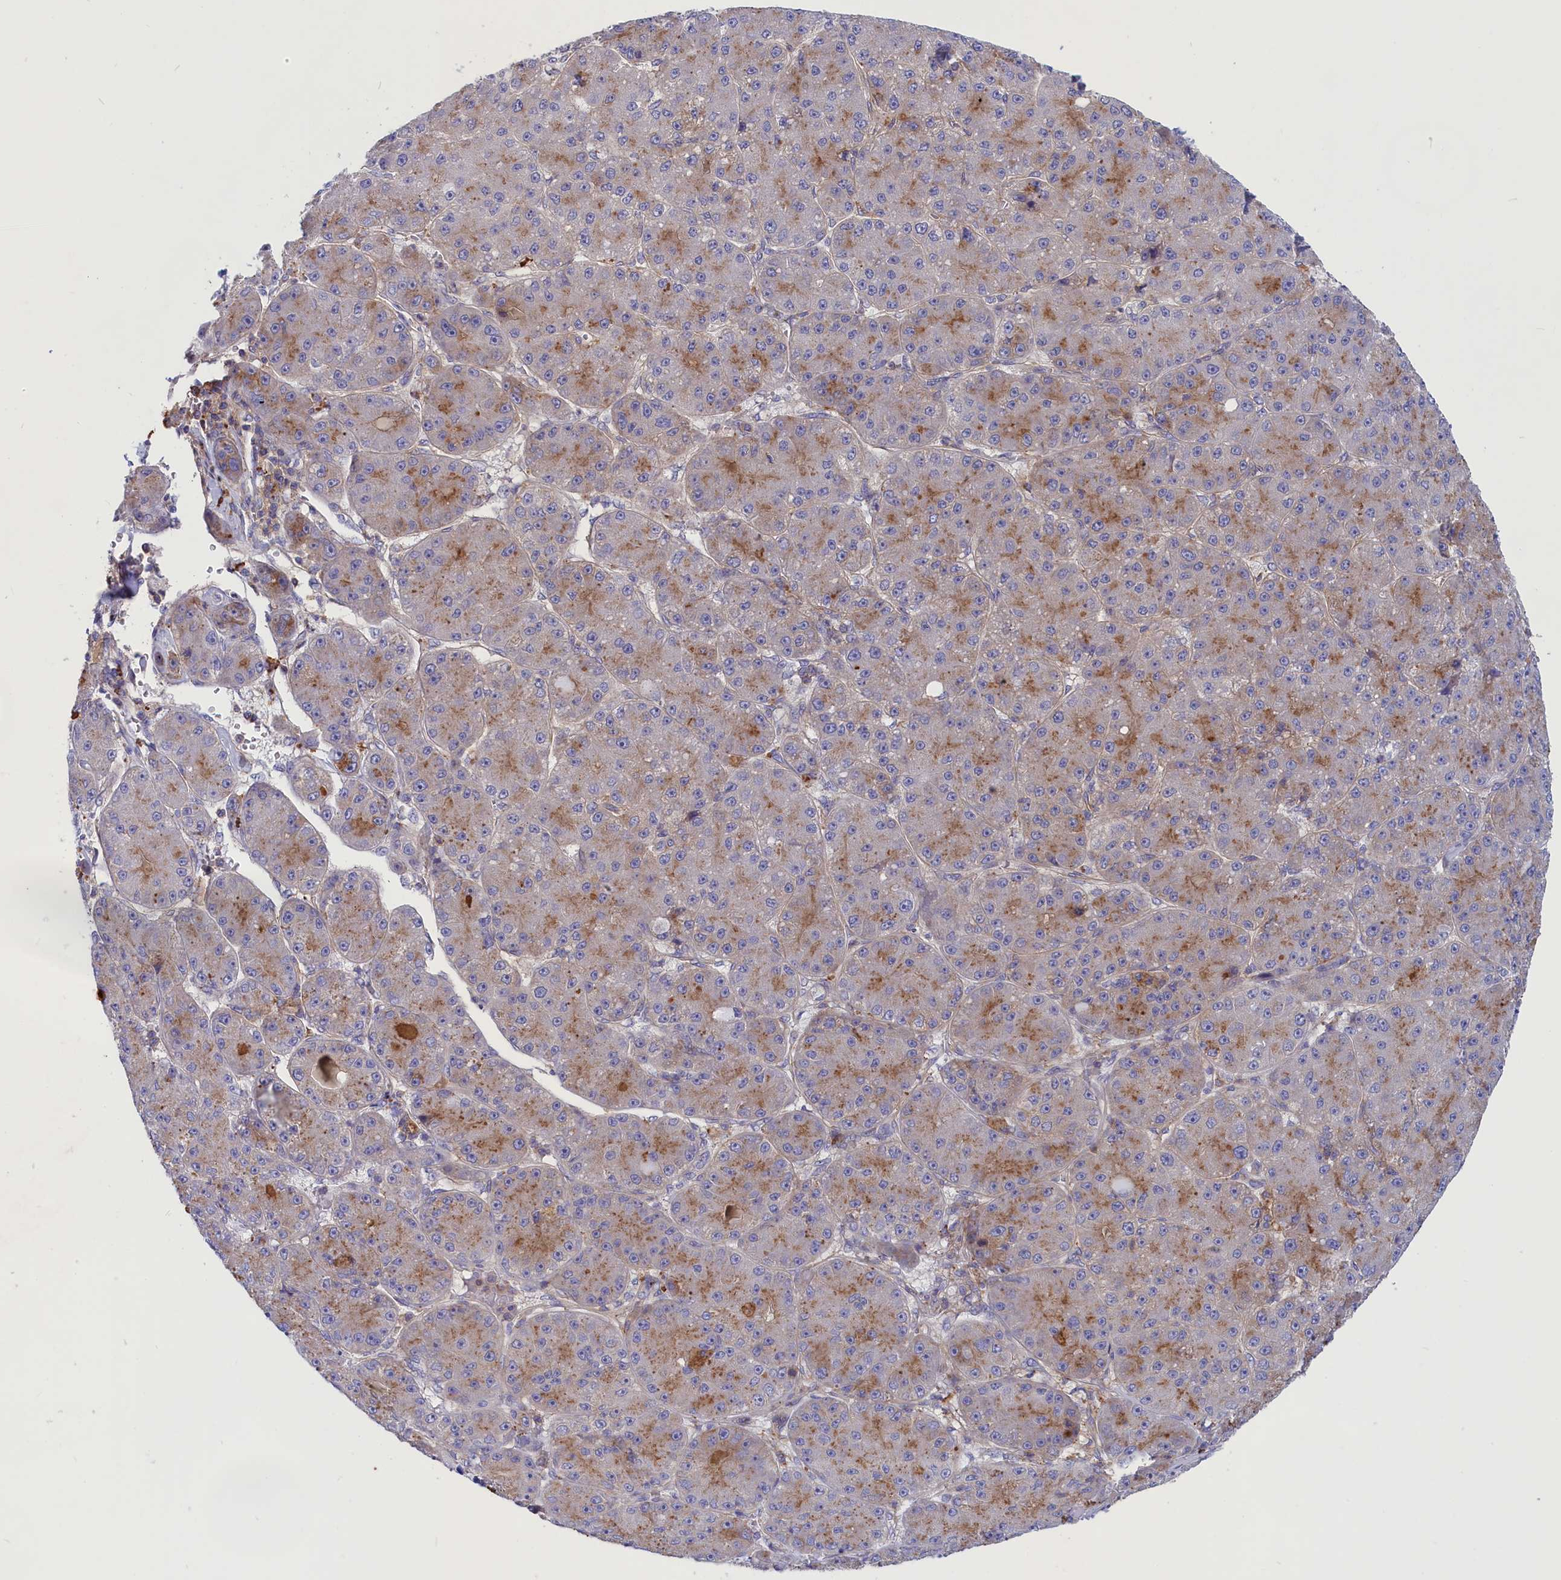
{"staining": {"intensity": "moderate", "quantity": "25%-75%", "location": "cytoplasmic/membranous"}, "tissue": "liver cancer", "cell_type": "Tumor cells", "image_type": "cancer", "snomed": [{"axis": "morphology", "description": "Carcinoma, Hepatocellular, NOS"}, {"axis": "topography", "description": "Liver"}], "caption": "Tumor cells display medium levels of moderate cytoplasmic/membranous staining in approximately 25%-75% of cells in human liver cancer (hepatocellular carcinoma).", "gene": "SCAMP4", "patient": {"sex": "male", "age": 67}}